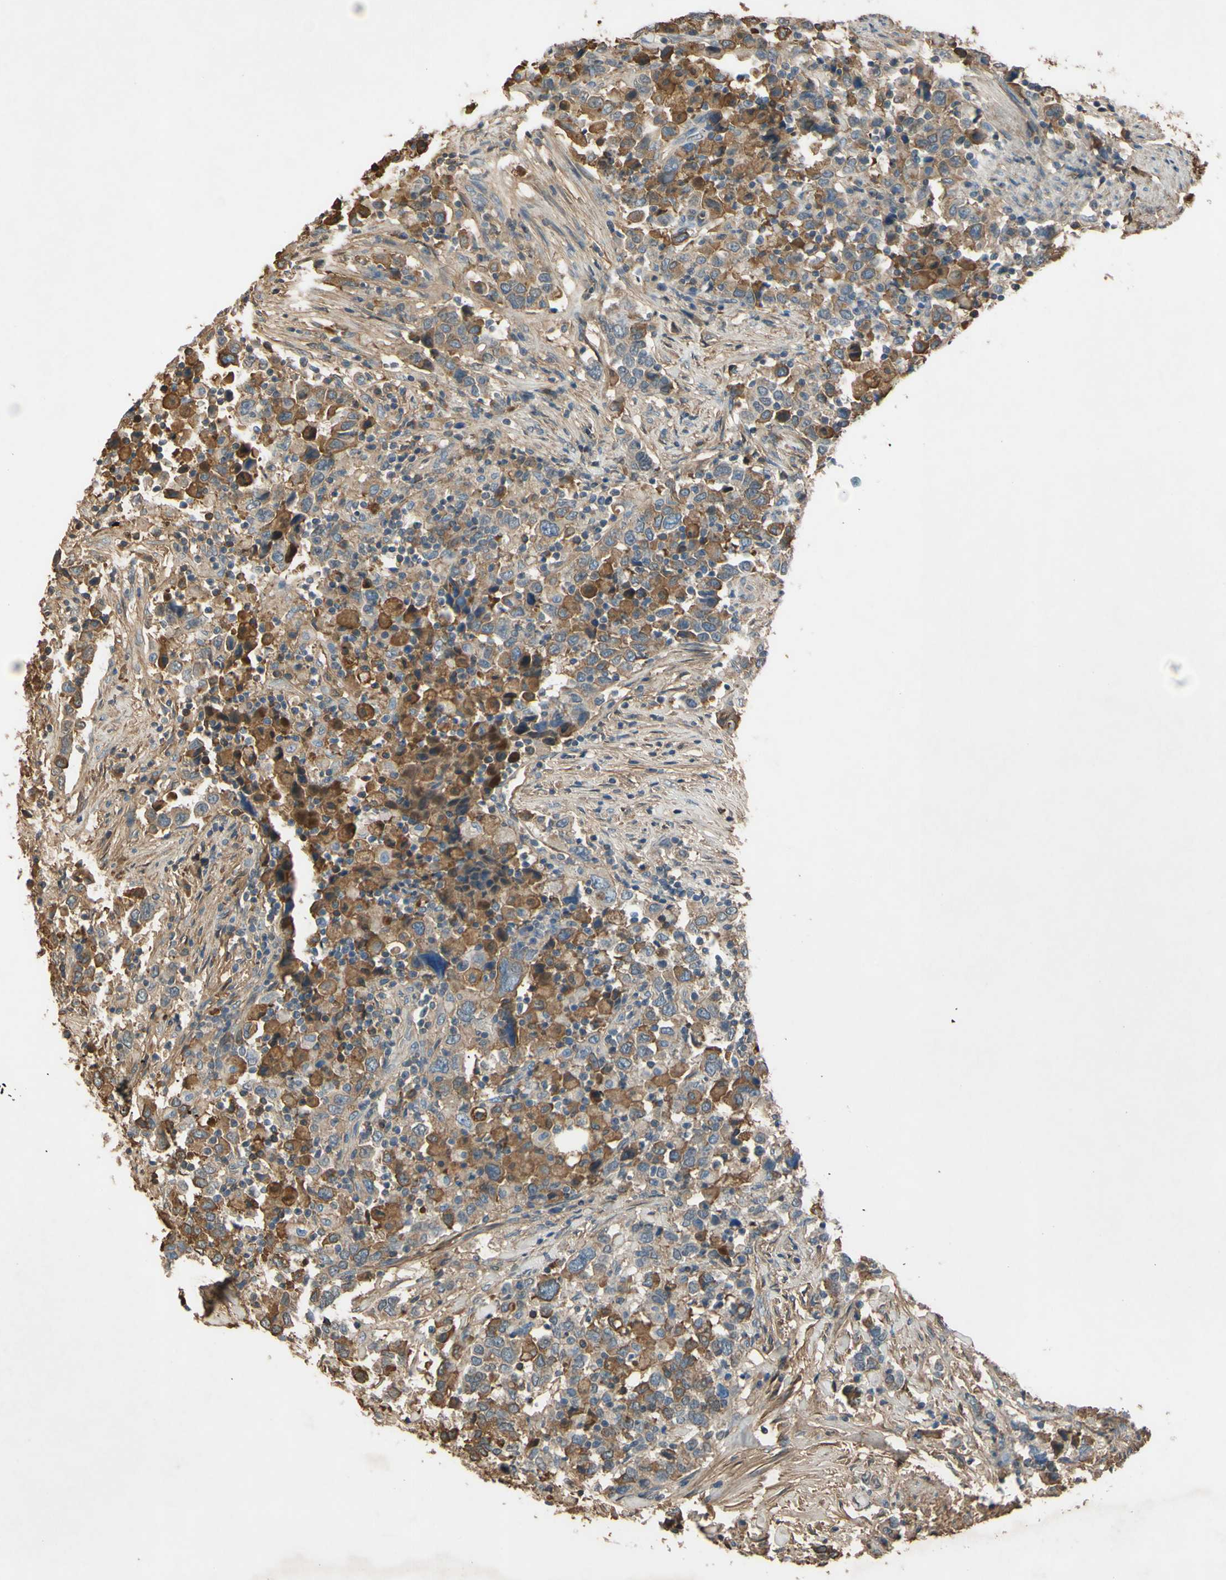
{"staining": {"intensity": "moderate", "quantity": "25%-75%", "location": "cytoplasmic/membranous"}, "tissue": "urothelial cancer", "cell_type": "Tumor cells", "image_type": "cancer", "snomed": [{"axis": "morphology", "description": "Urothelial carcinoma, High grade"}, {"axis": "topography", "description": "Urinary bladder"}], "caption": "This is an image of IHC staining of urothelial cancer, which shows moderate positivity in the cytoplasmic/membranous of tumor cells.", "gene": "TIMP2", "patient": {"sex": "male", "age": 61}}